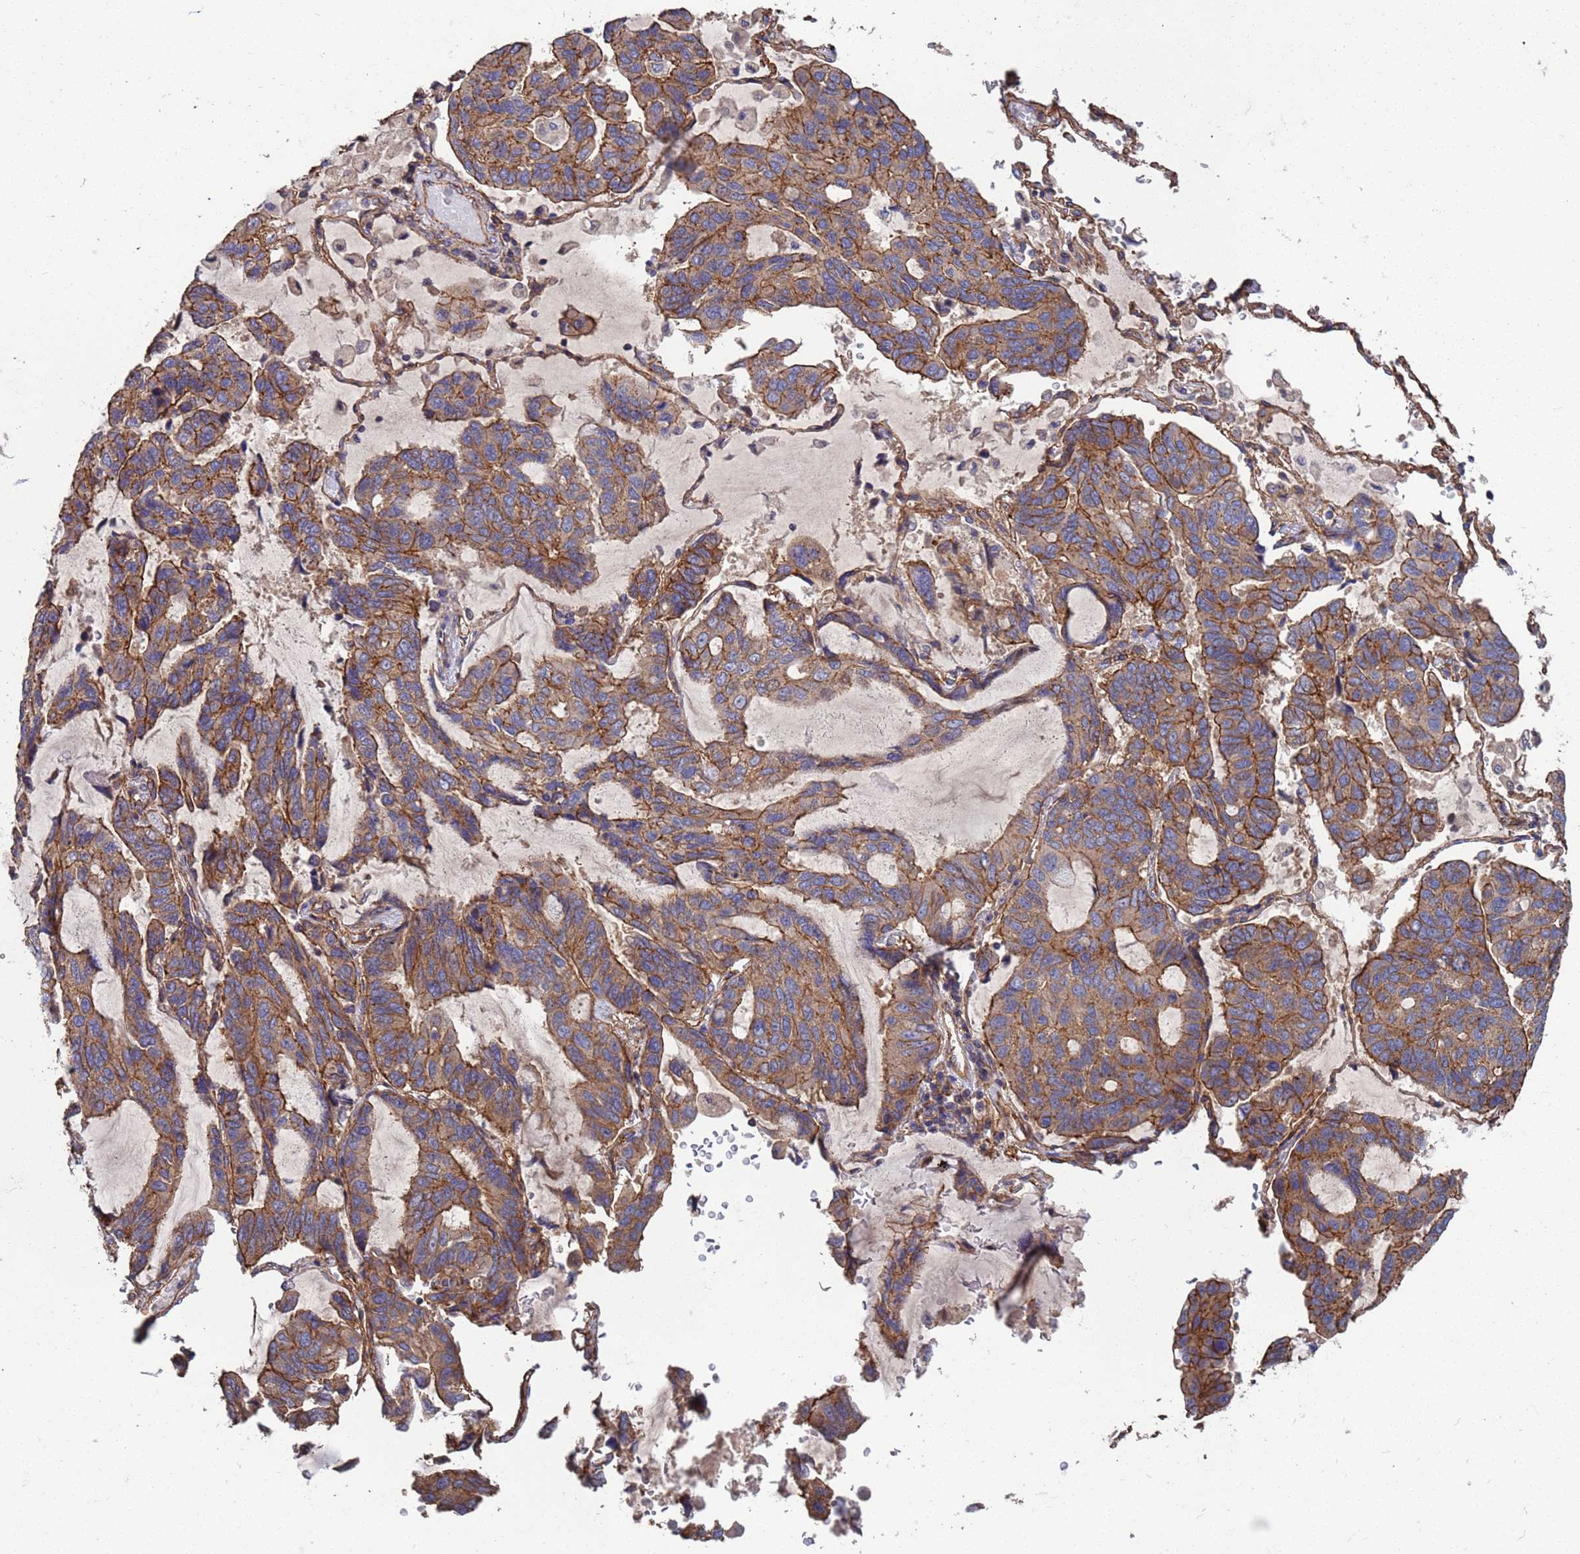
{"staining": {"intensity": "moderate", "quantity": "25%-75%", "location": "cytoplasmic/membranous"}, "tissue": "lung cancer", "cell_type": "Tumor cells", "image_type": "cancer", "snomed": [{"axis": "morphology", "description": "Adenocarcinoma, NOS"}, {"axis": "topography", "description": "Lung"}], "caption": "Moderate cytoplasmic/membranous positivity for a protein is seen in about 25%-75% of tumor cells of adenocarcinoma (lung) using immunohistochemistry (IHC).", "gene": "NDUFAF6", "patient": {"sex": "male", "age": 64}}